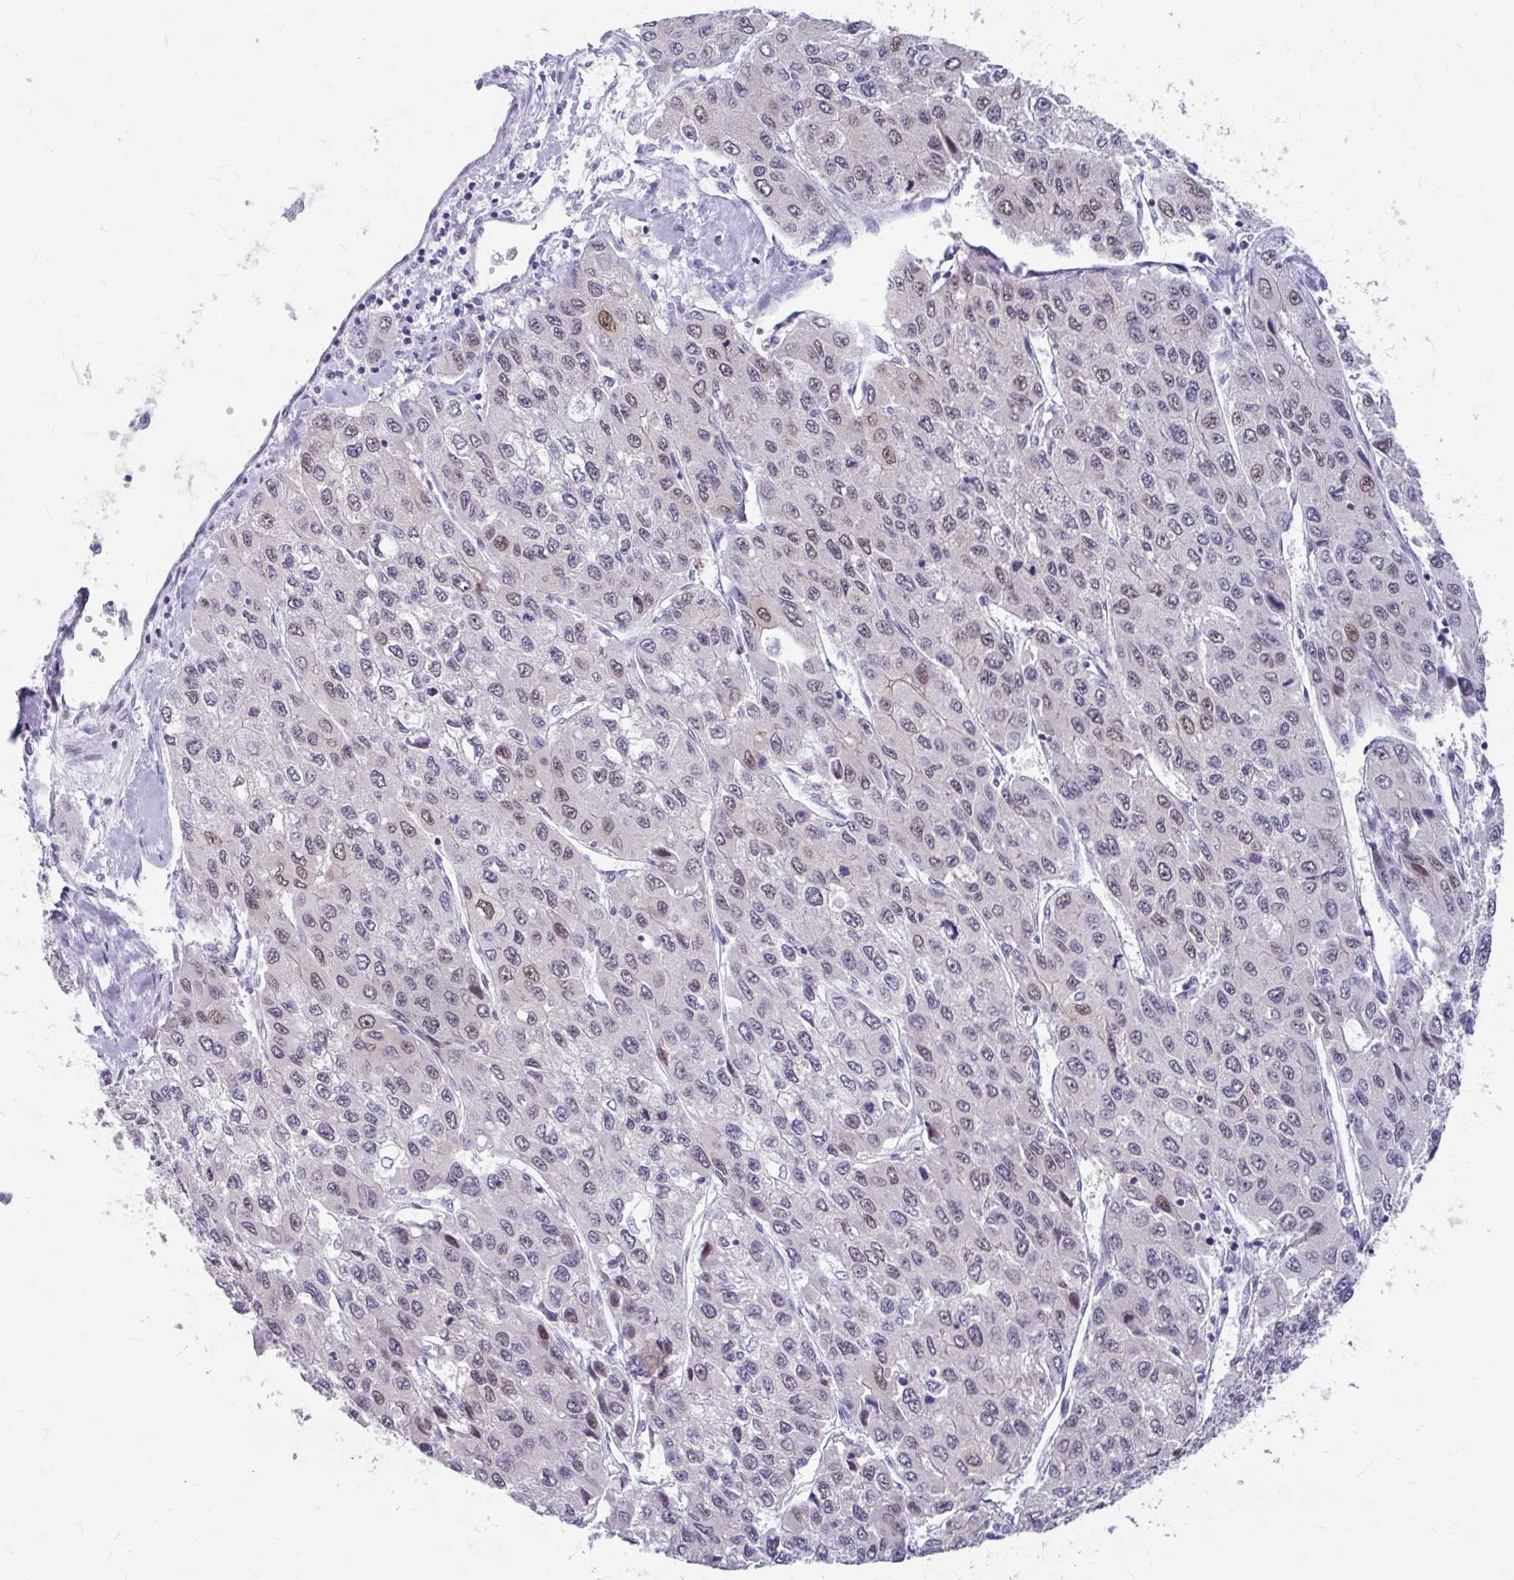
{"staining": {"intensity": "moderate", "quantity": "25%-75%", "location": "nuclear"}, "tissue": "liver cancer", "cell_type": "Tumor cells", "image_type": "cancer", "snomed": [{"axis": "morphology", "description": "Carcinoma, Hepatocellular, NOS"}, {"axis": "topography", "description": "Liver"}], "caption": "A high-resolution histopathology image shows IHC staining of liver hepatocellular carcinoma, which exhibits moderate nuclear positivity in about 25%-75% of tumor cells.", "gene": "RGS16", "patient": {"sex": "female", "age": 66}}